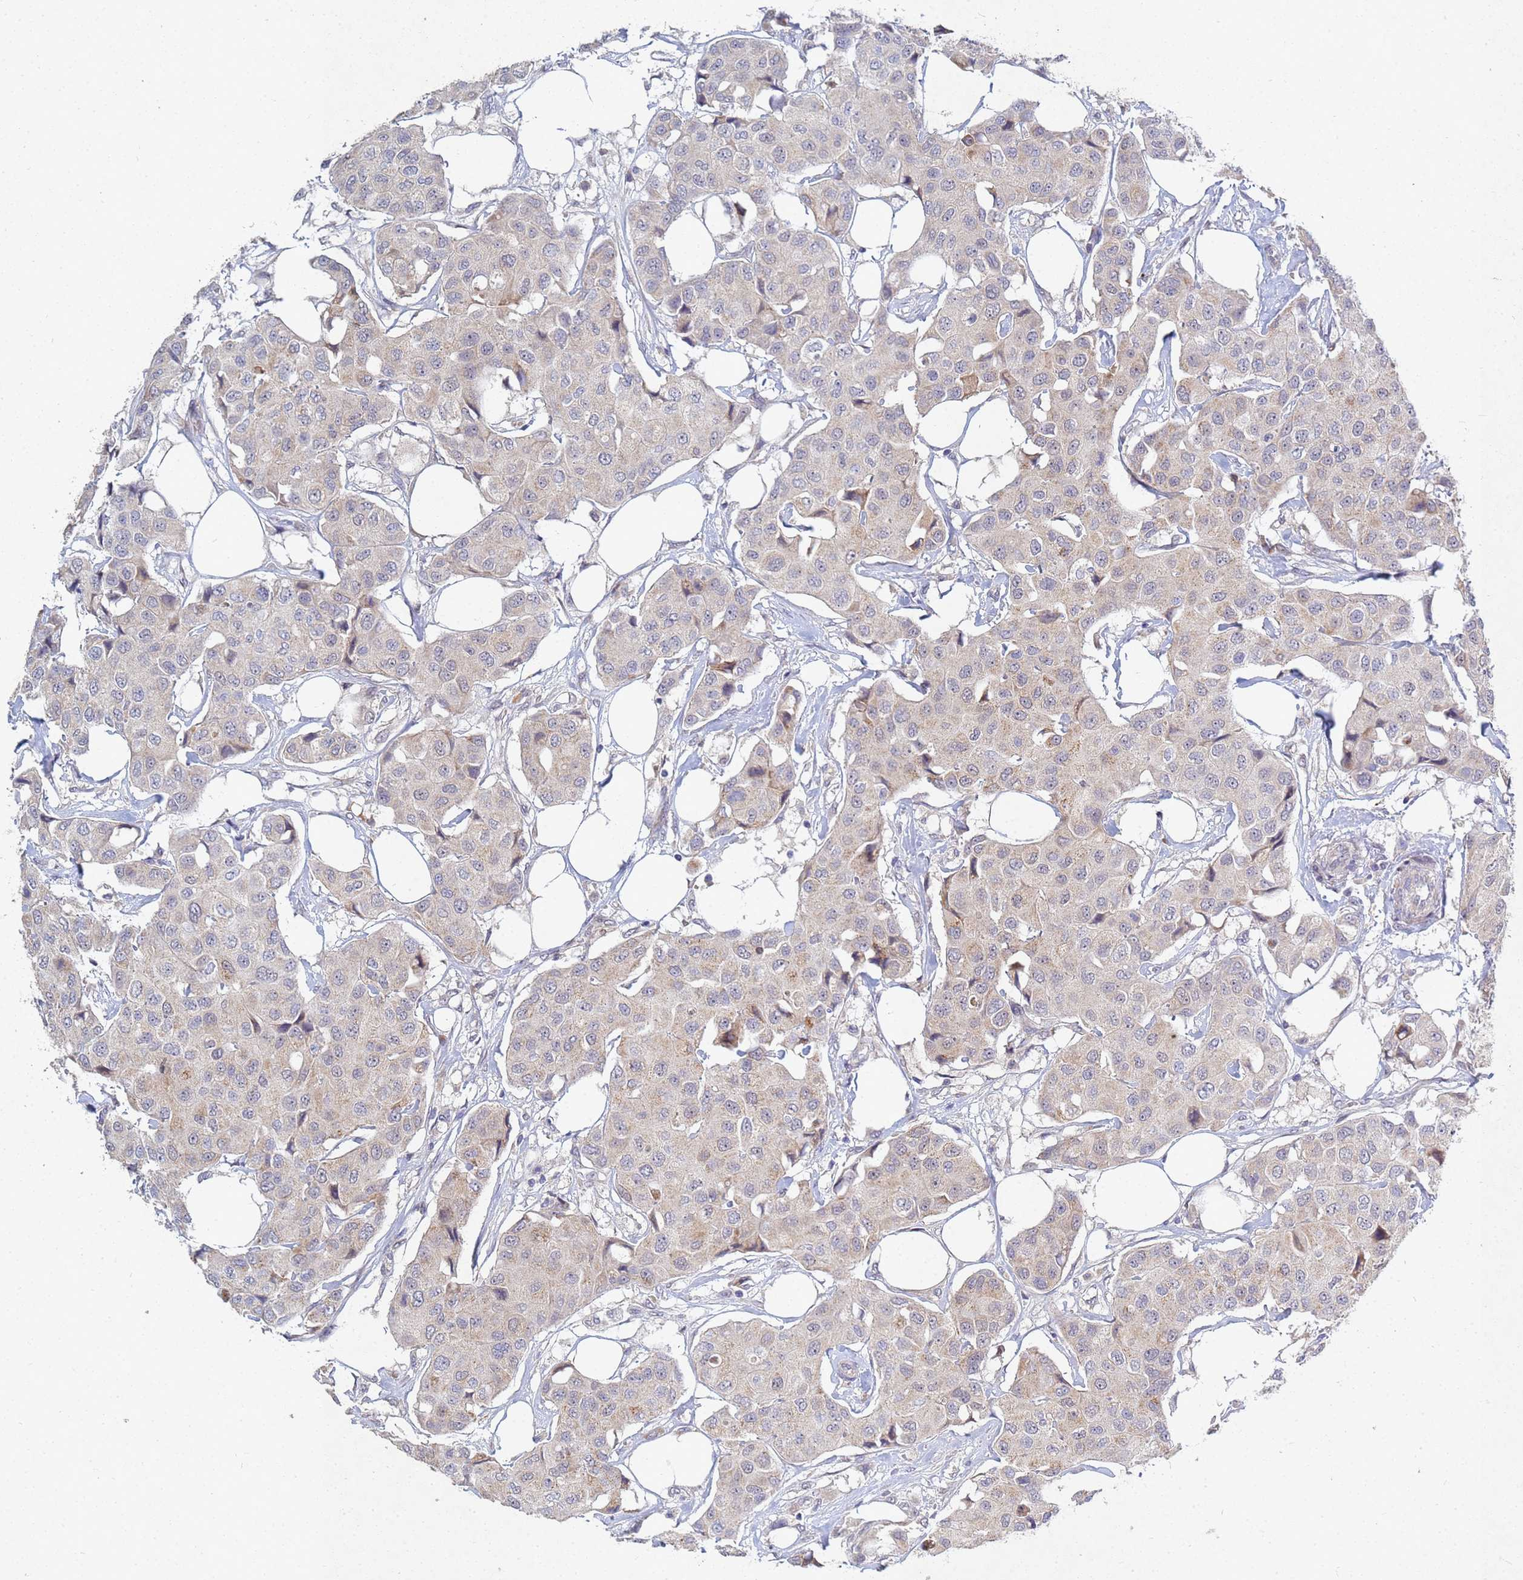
{"staining": {"intensity": "weak", "quantity": "25%-75%", "location": "cytoplasmic/membranous"}, "tissue": "breast cancer", "cell_type": "Tumor cells", "image_type": "cancer", "snomed": [{"axis": "morphology", "description": "Duct carcinoma"}, {"axis": "topography", "description": "Breast"}], "caption": "Protein staining shows weak cytoplasmic/membranous expression in about 25%-75% of tumor cells in invasive ductal carcinoma (breast).", "gene": "TNPO2", "patient": {"sex": "female", "age": 80}}